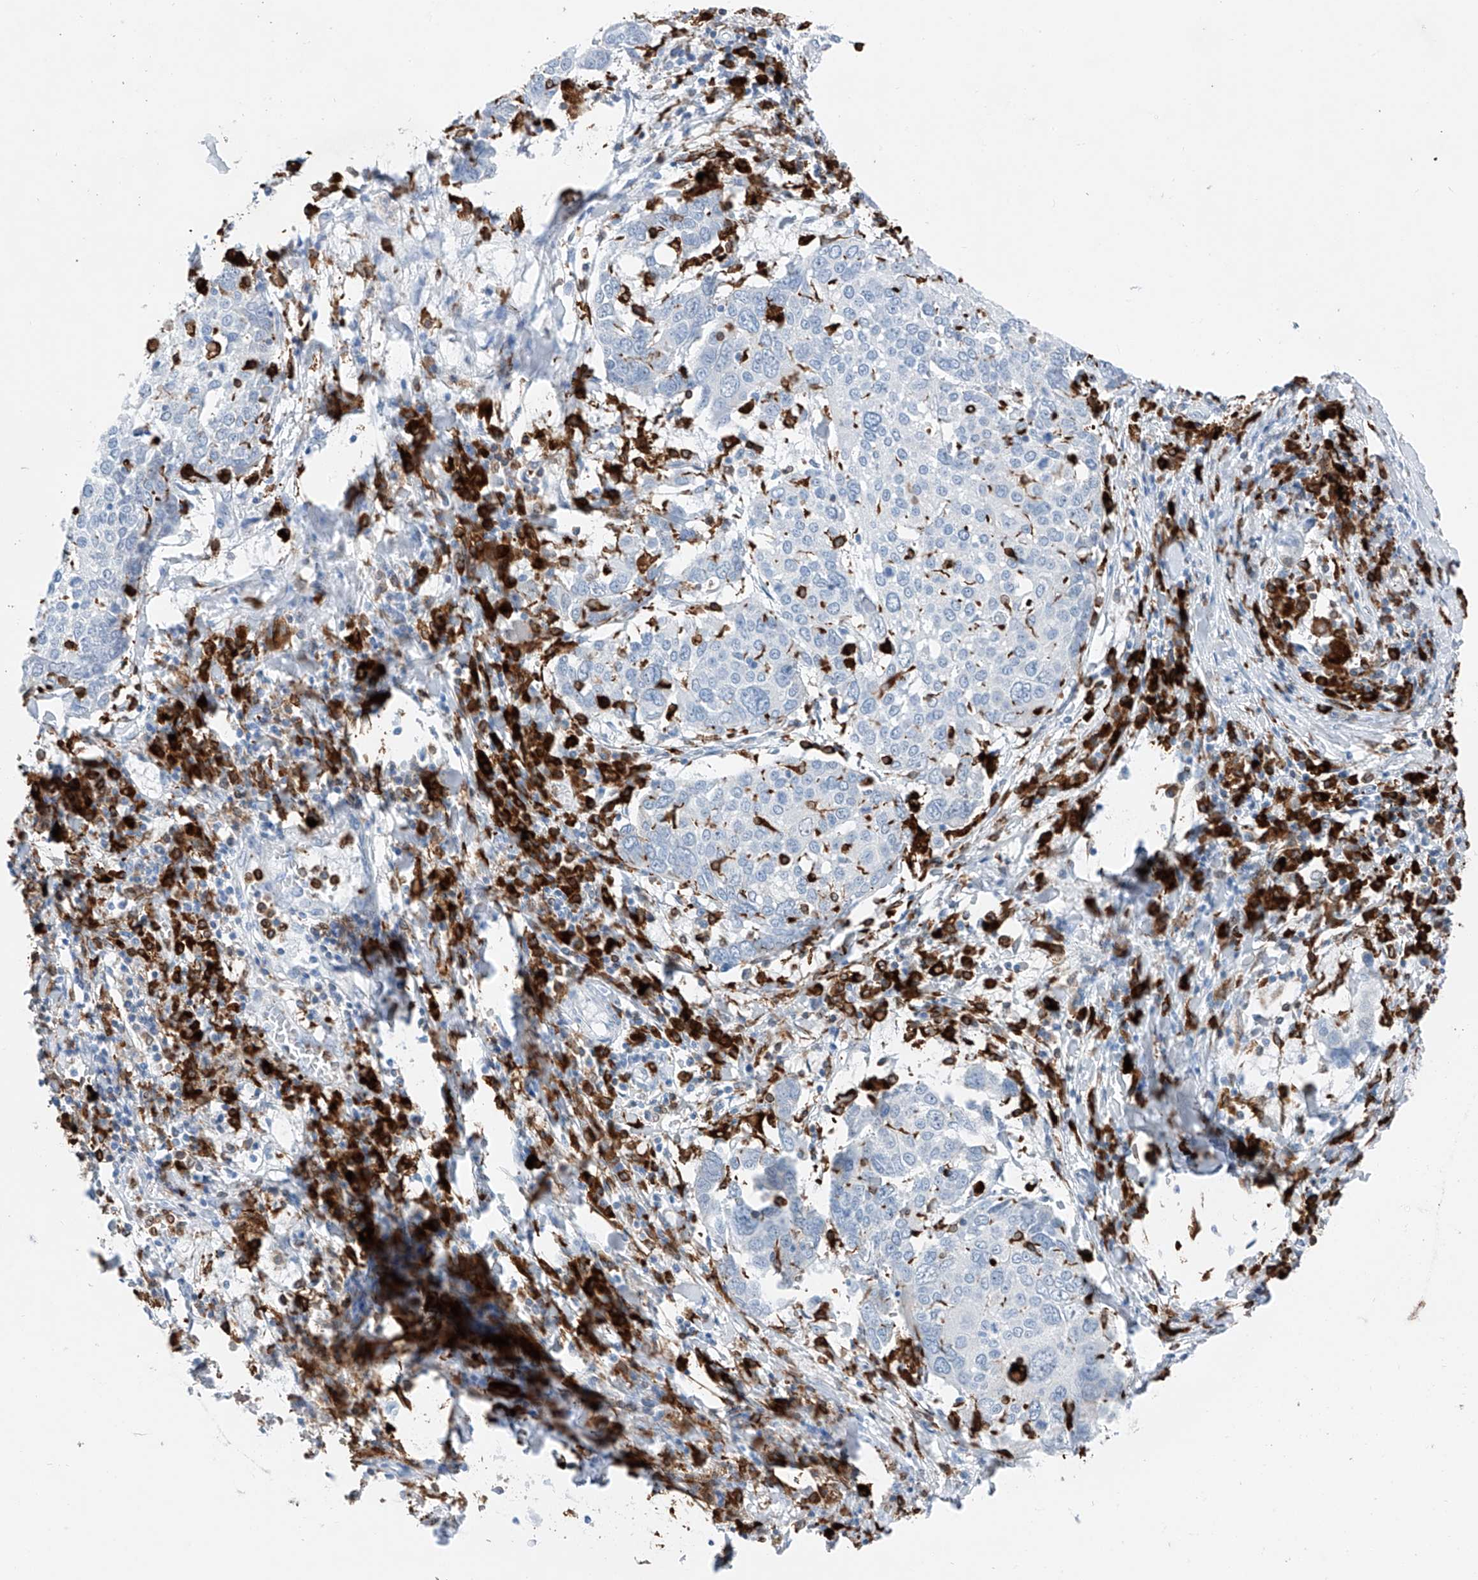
{"staining": {"intensity": "negative", "quantity": "none", "location": "none"}, "tissue": "lung cancer", "cell_type": "Tumor cells", "image_type": "cancer", "snomed": [{"axis": "morphology", "description": "Squamous cell carcinoma, NOS"}, {"axis": "topography", "description": "Lung"}], "caption": "Tumor cells show no significant protein expression in squamous cell carcinoma (lung).", "gene": "TBXAS1", "patient": {"sex": "male", "age": 65}}